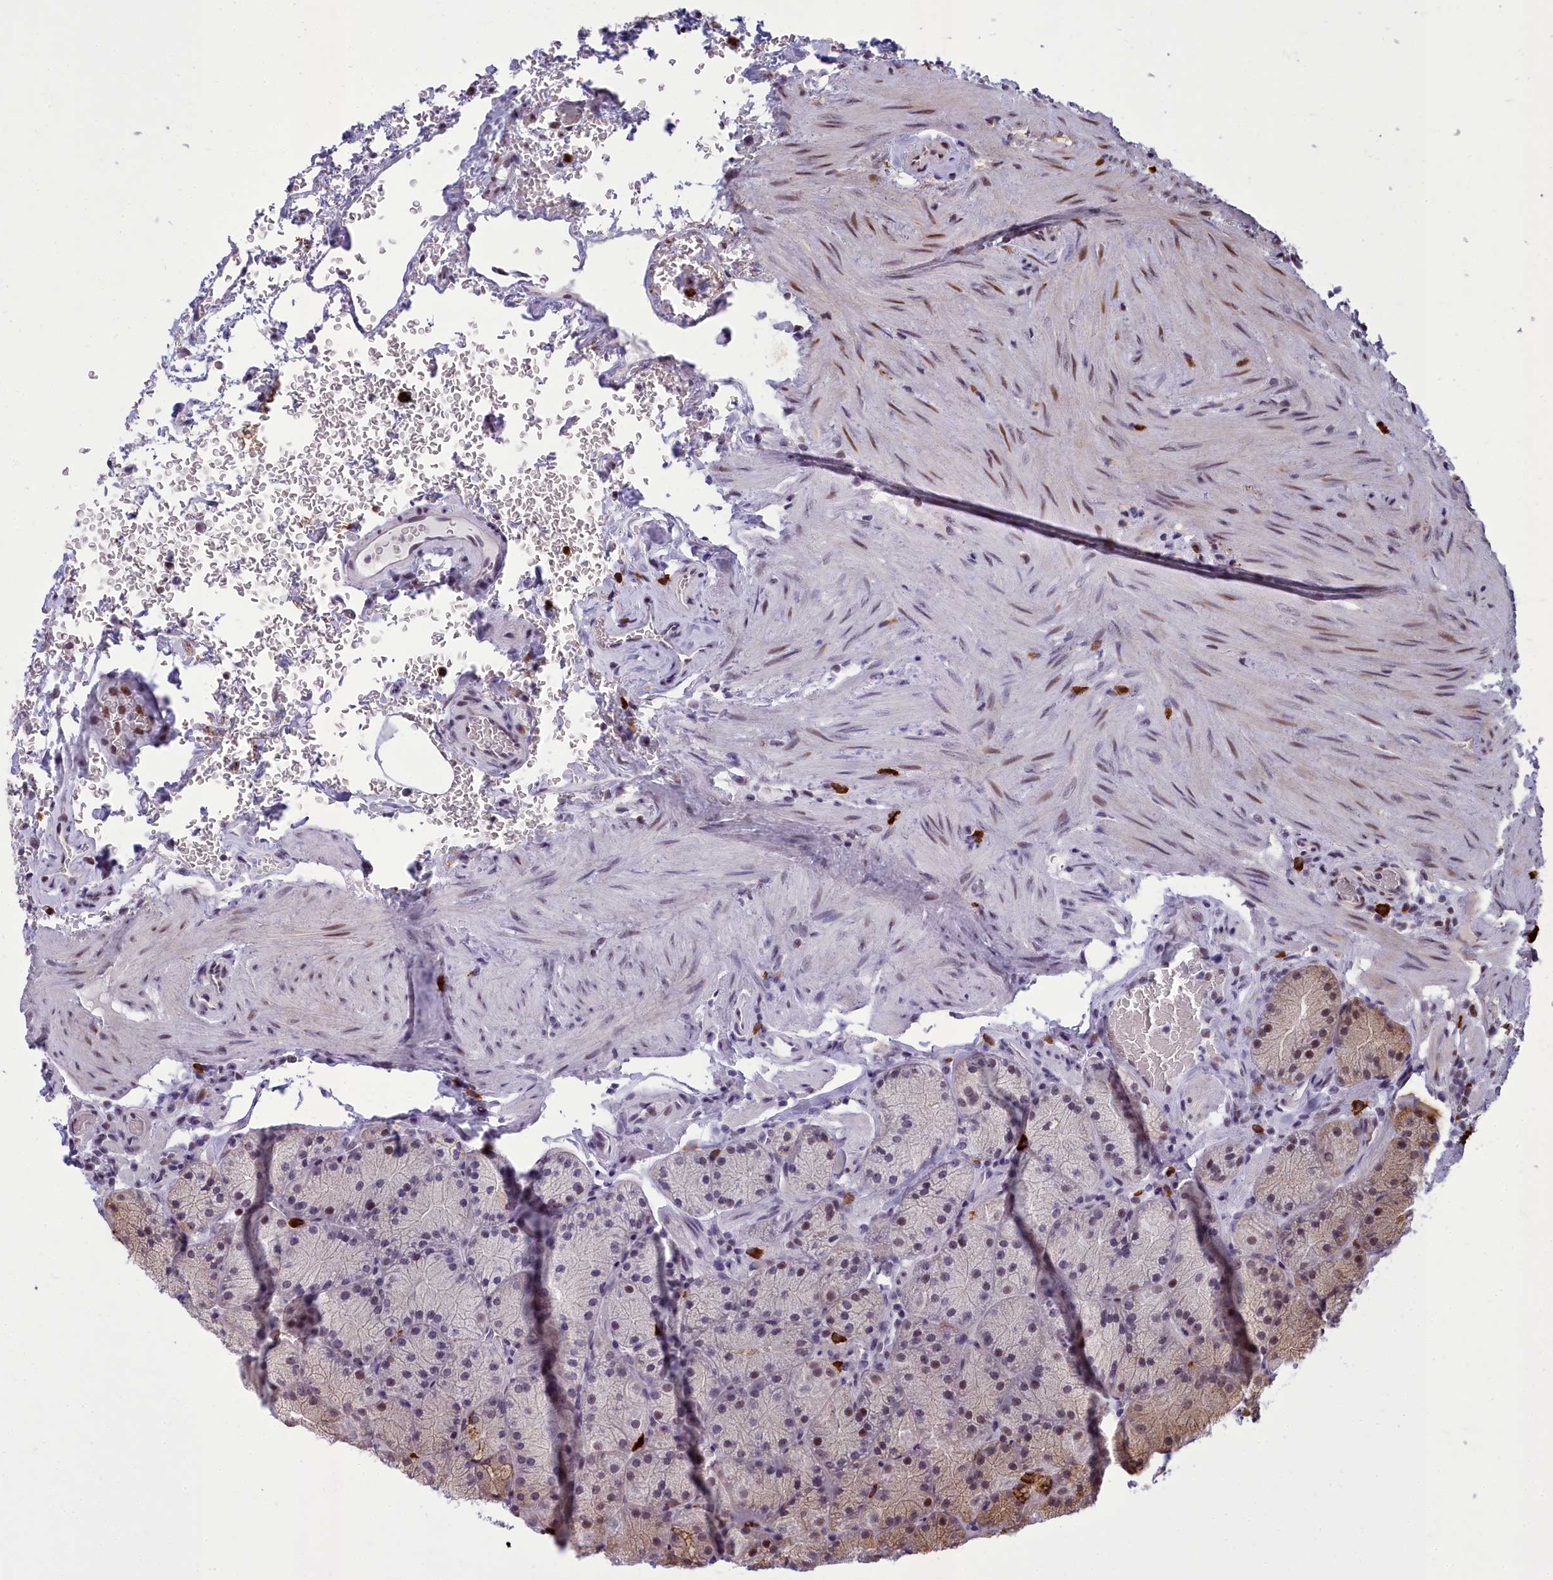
{"staining": {"intensity": "moderate", "quantity": "25%-75%", "location": "cytoplasmic/membranous,nuclear"}, "tissue": "stomach", "cell_type": "Glandular cells", "image_type": "normal", "snomed": [{"axis": "morphology", "description": "Normal tissue, NOS"}, {"axis": "topography", "description": "Stomach, upper"}, {"axis": "topography", "description": "Stomach, lower"}], "caption": "Stomach stained with DAB (3,3'-diaminobenzidine) immunohistochemistry (IHC) displays medium levels of moderate cytoplasmic/membranous,nuclear staining in approximately 25%-75% of glandular cells.", "gene": "CEACAM19", "patient": {"sex": "male", "age": 80}}